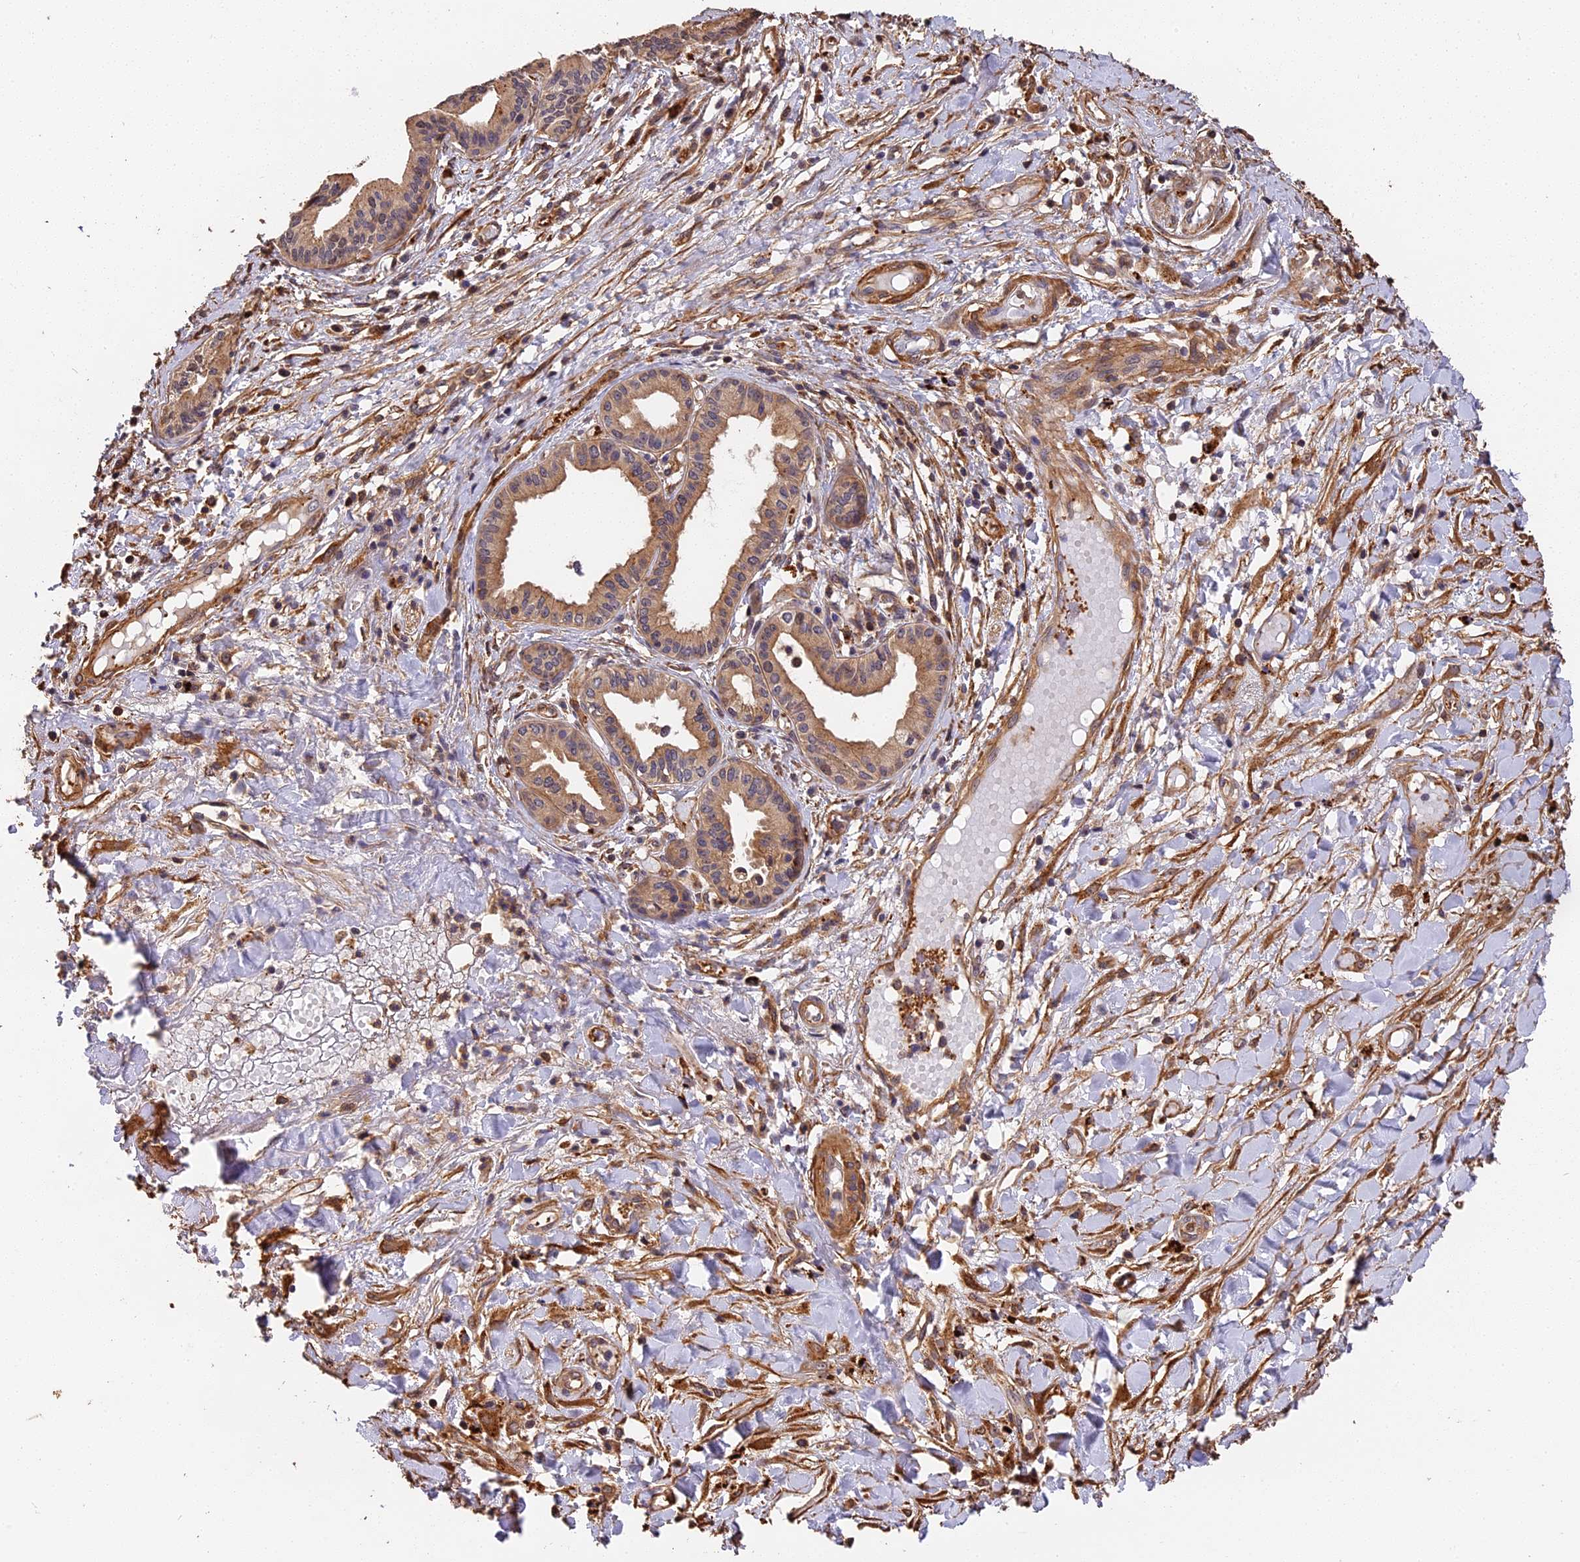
{"staining": {"intensity": "weak", "quantity": ">75%", "location": "cytoplasmic/membranous"}, "tissue": "pancreatic cancer", "cell_type": "Tumor cells", "image_type": "cancer", "snomed": [{"axis": "morphology", "description": "Adenocarcinoma, NOS"}, {"axis": "topography", "description": "Pancreas"}], "caption": "High-magnification brightfield microscopy of adenocarcinoma (pancreatic) stained with DAB (brown) and counterstained with hematoxylin (blue). tumor cells exhibit weak cytoplasmic/membranous expression is appreciated in approximately>75% of cells.", "gene": "MMP15", "patient": {"sex": "female", "age": 50}}